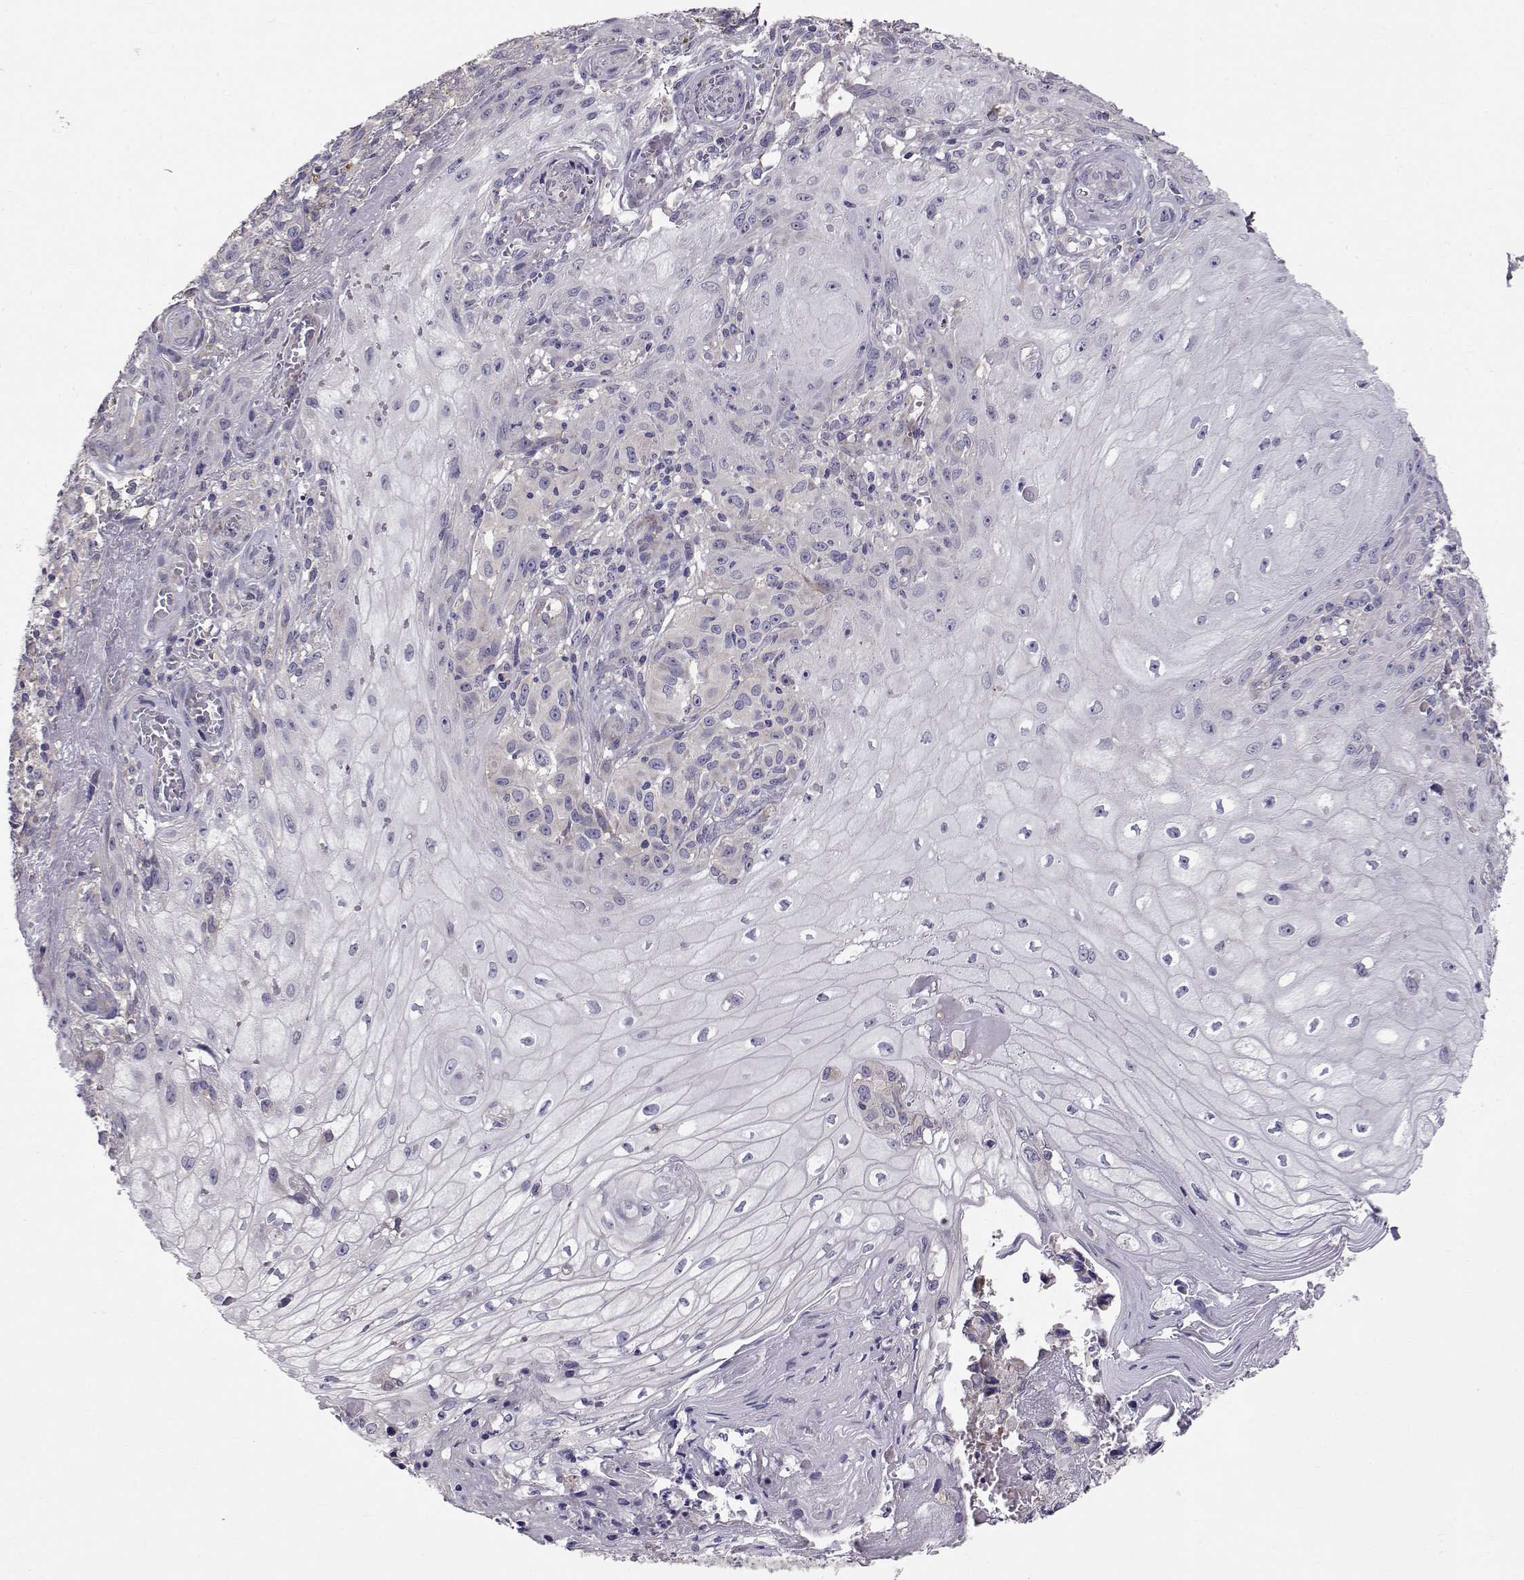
{"staining": {"intensity": "negative", "quantity": "none", "location": "none"}, "tissue": "melanoma", "cell_type": "Tumor cells", "image_type": "cancer", "snomed": [{"axis": "morphology", "description": "Malignant melanoma, NOS"}, {"axis": "topography", "description": "Skin"}], "caption": "IHC image of neoplastic tissue: human malignant melanoma stained with DAB shows no significant protein staining in tumor cells.", "gene": "PEX5L", "patient": {"sex": "female", "age": 53}}